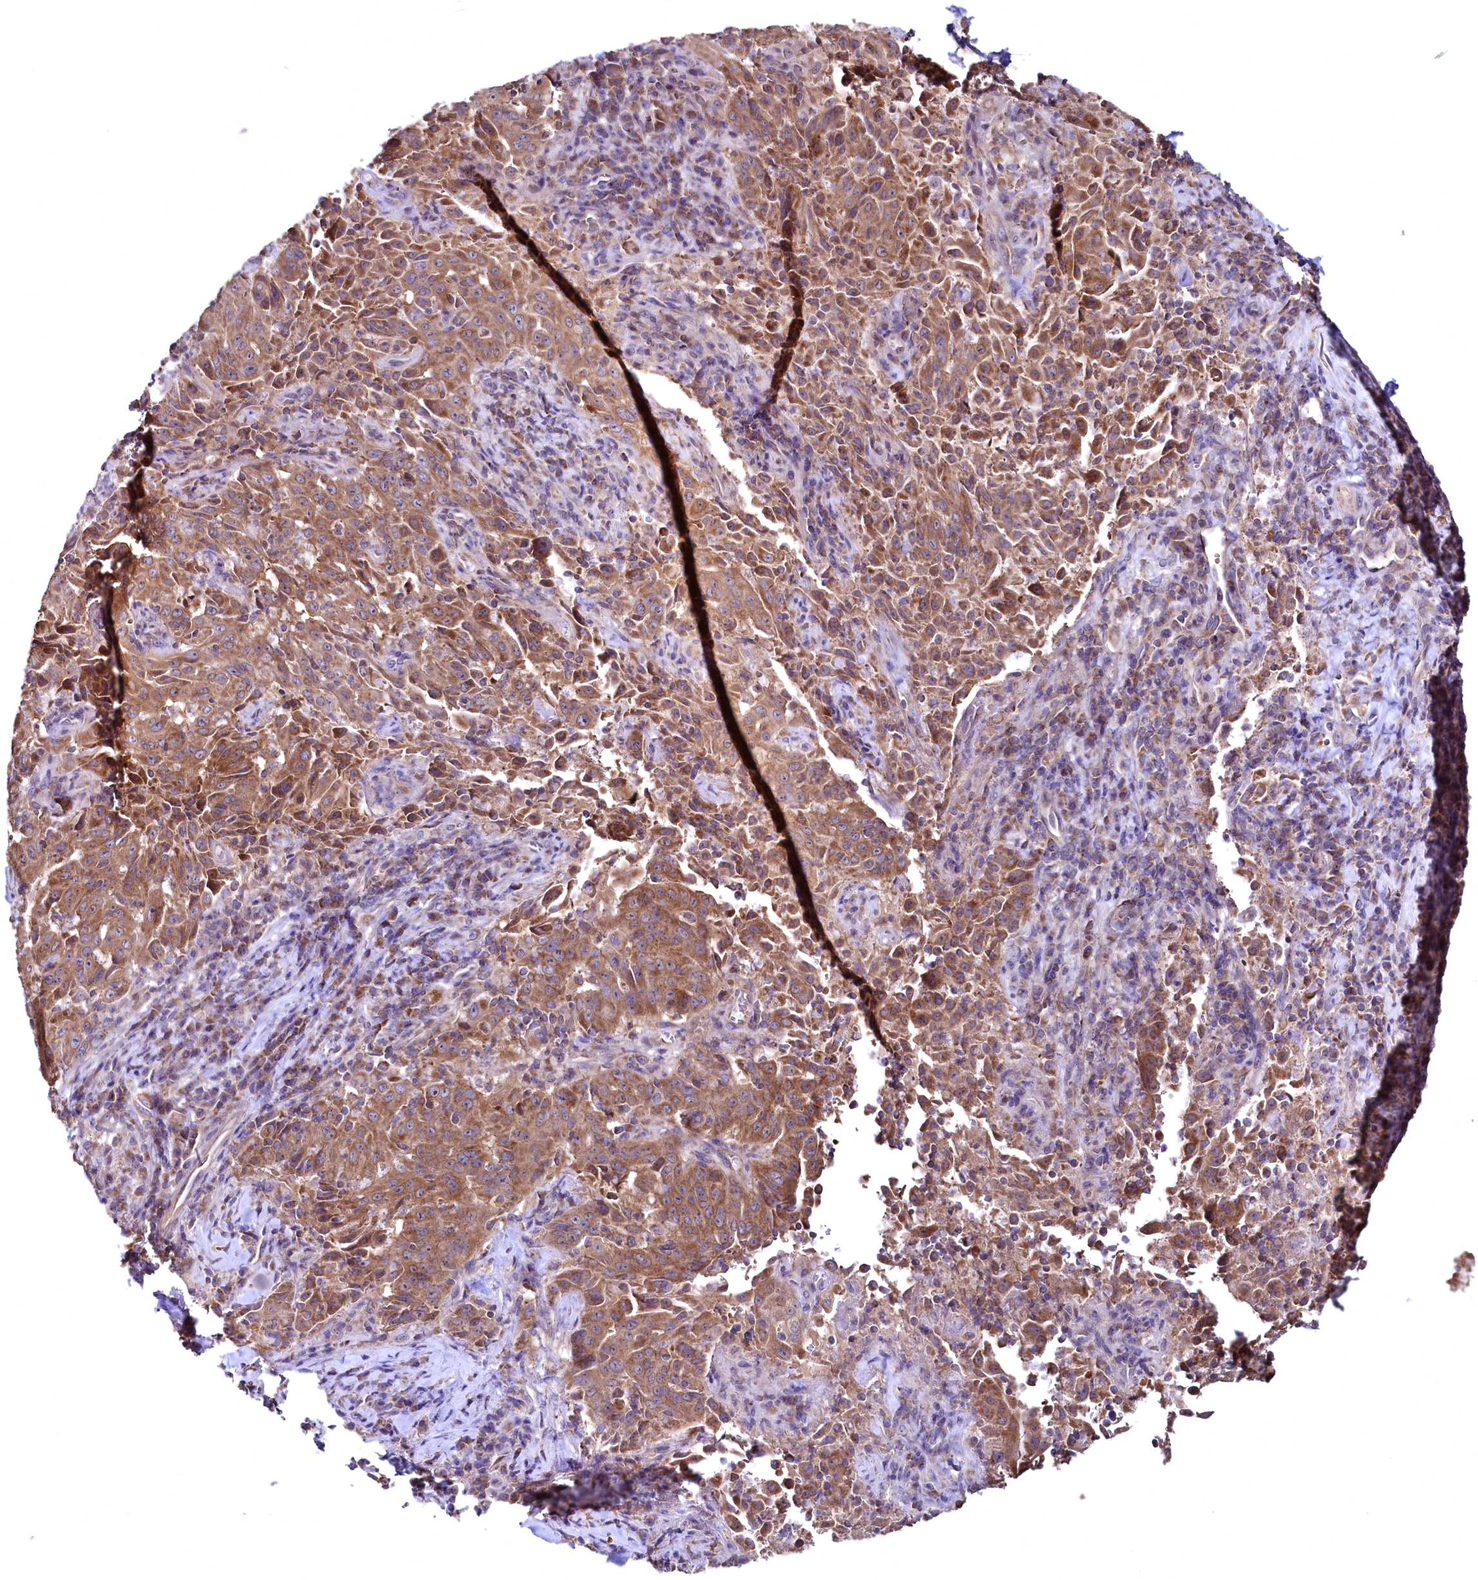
{"staining": {"intensity": "moderate", "quantity": ">75%", "location": "cytoplasmic/membranous"}, "tissue": "pancreatic cancer", "cell_type": "Tumor cells", "image_type": "cancer", "snomed": [{"axis": "morphology", "description": "Adenocarcinoma, NOS"}, {"axis": "topography", "description": "Pancreas"}], "caption": "Immunohistochemical staining of human pancreatic adenocarcinoma shows moderate cytoplasmic/membranous protein expression in about >75% of tumor cells.", "gene": "MRPL57", "patient": {"sex": "male", "age": 63}}